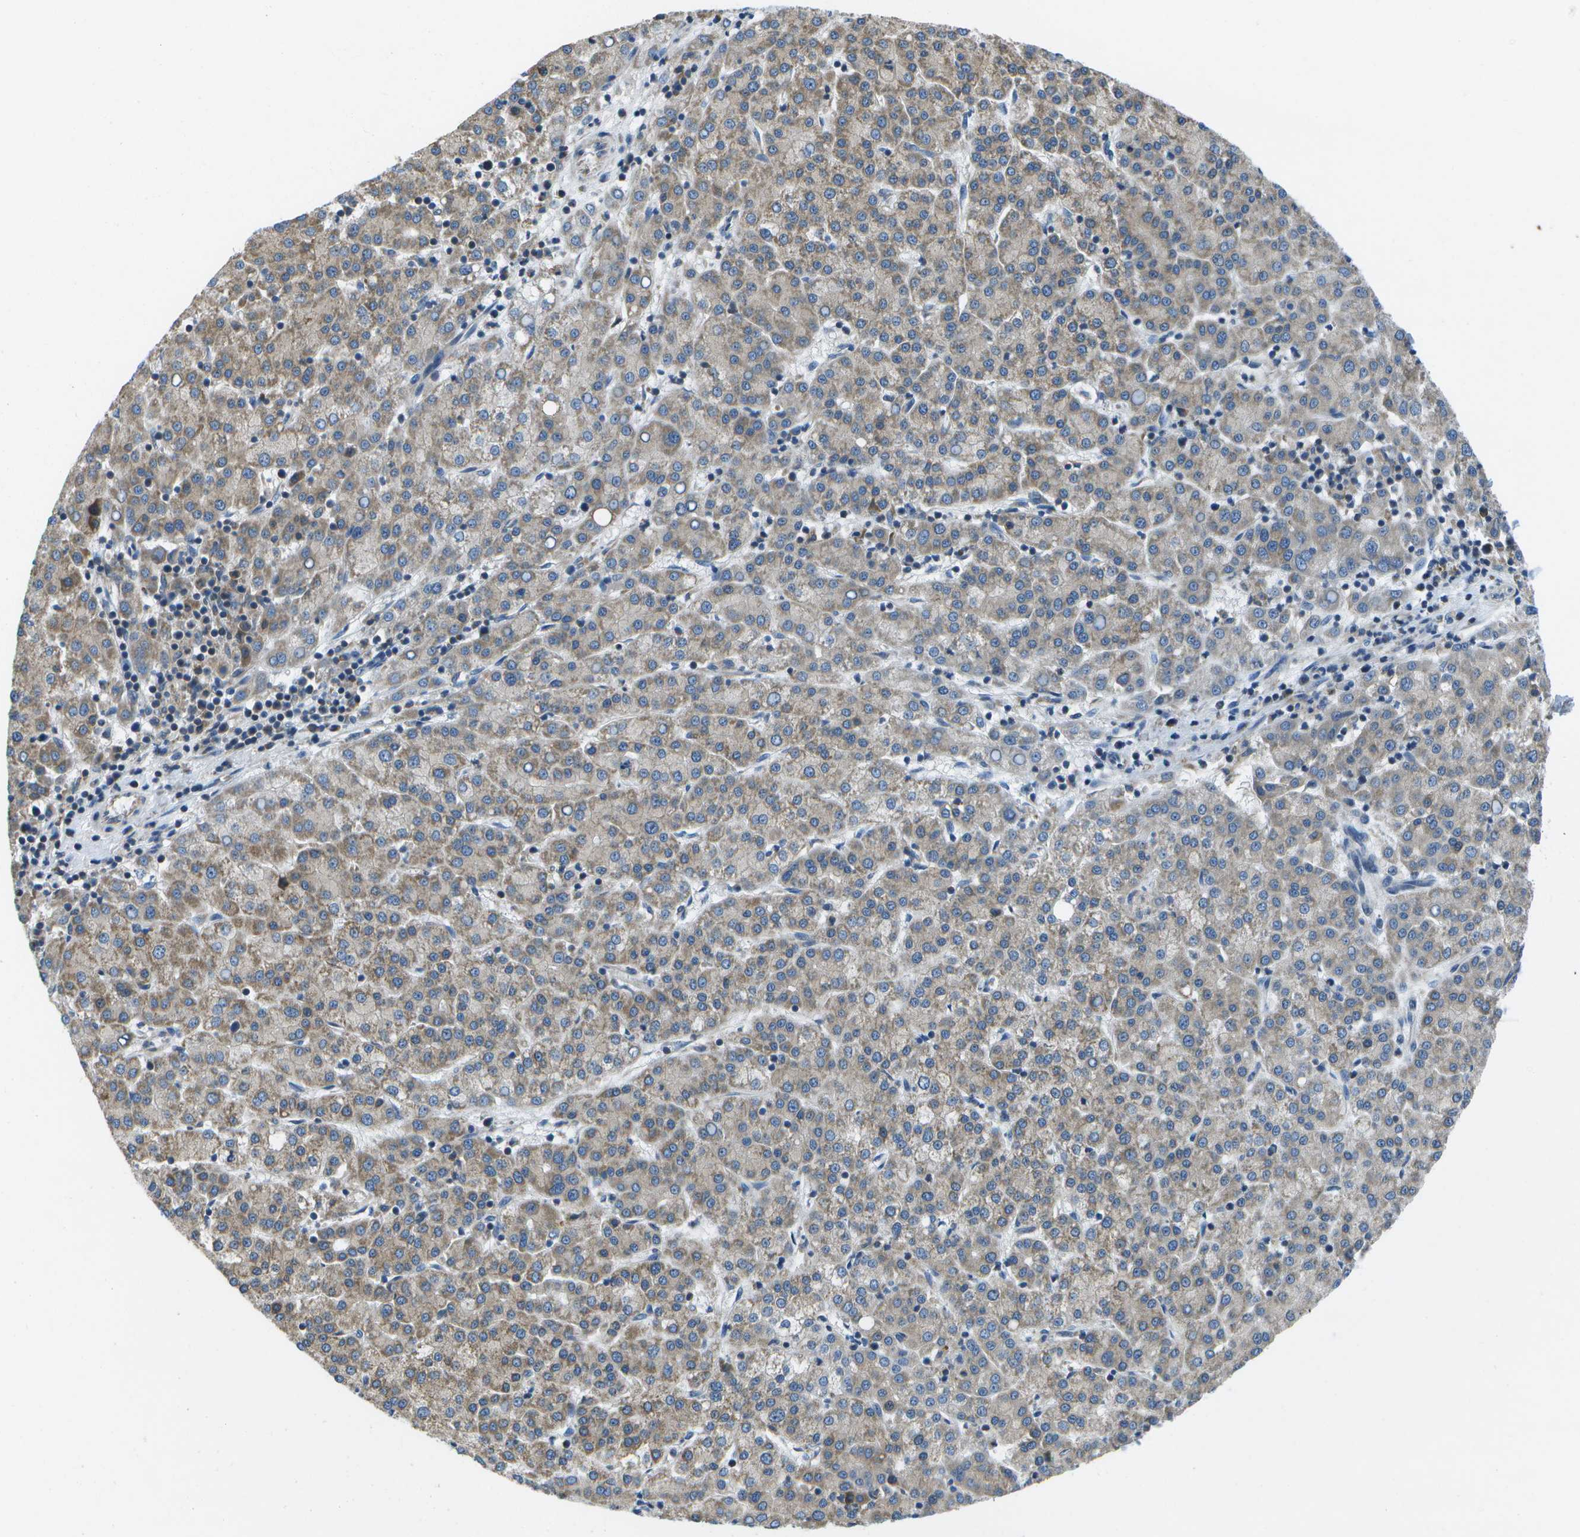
{"staining": {"intensity": "weak", "quantity": ">75%", "location": "cytoplasmic/membranous"}, "tissue": "liver cancer", "cell_type": "Tumor cells", "image_type": "cancer", "snomed": [{"axis": "morphology", "description": "Carcinoma, Hepatocellular, NOS"}, {"axis": "topography", "description": "Liver"}], "caption": "A brown stain highlights weak cytoplasmic/membranous expression of a protein in liver cancer tumor cells.", "gene": "GDF5", "patient": {"sex": "female", "age": 58}}